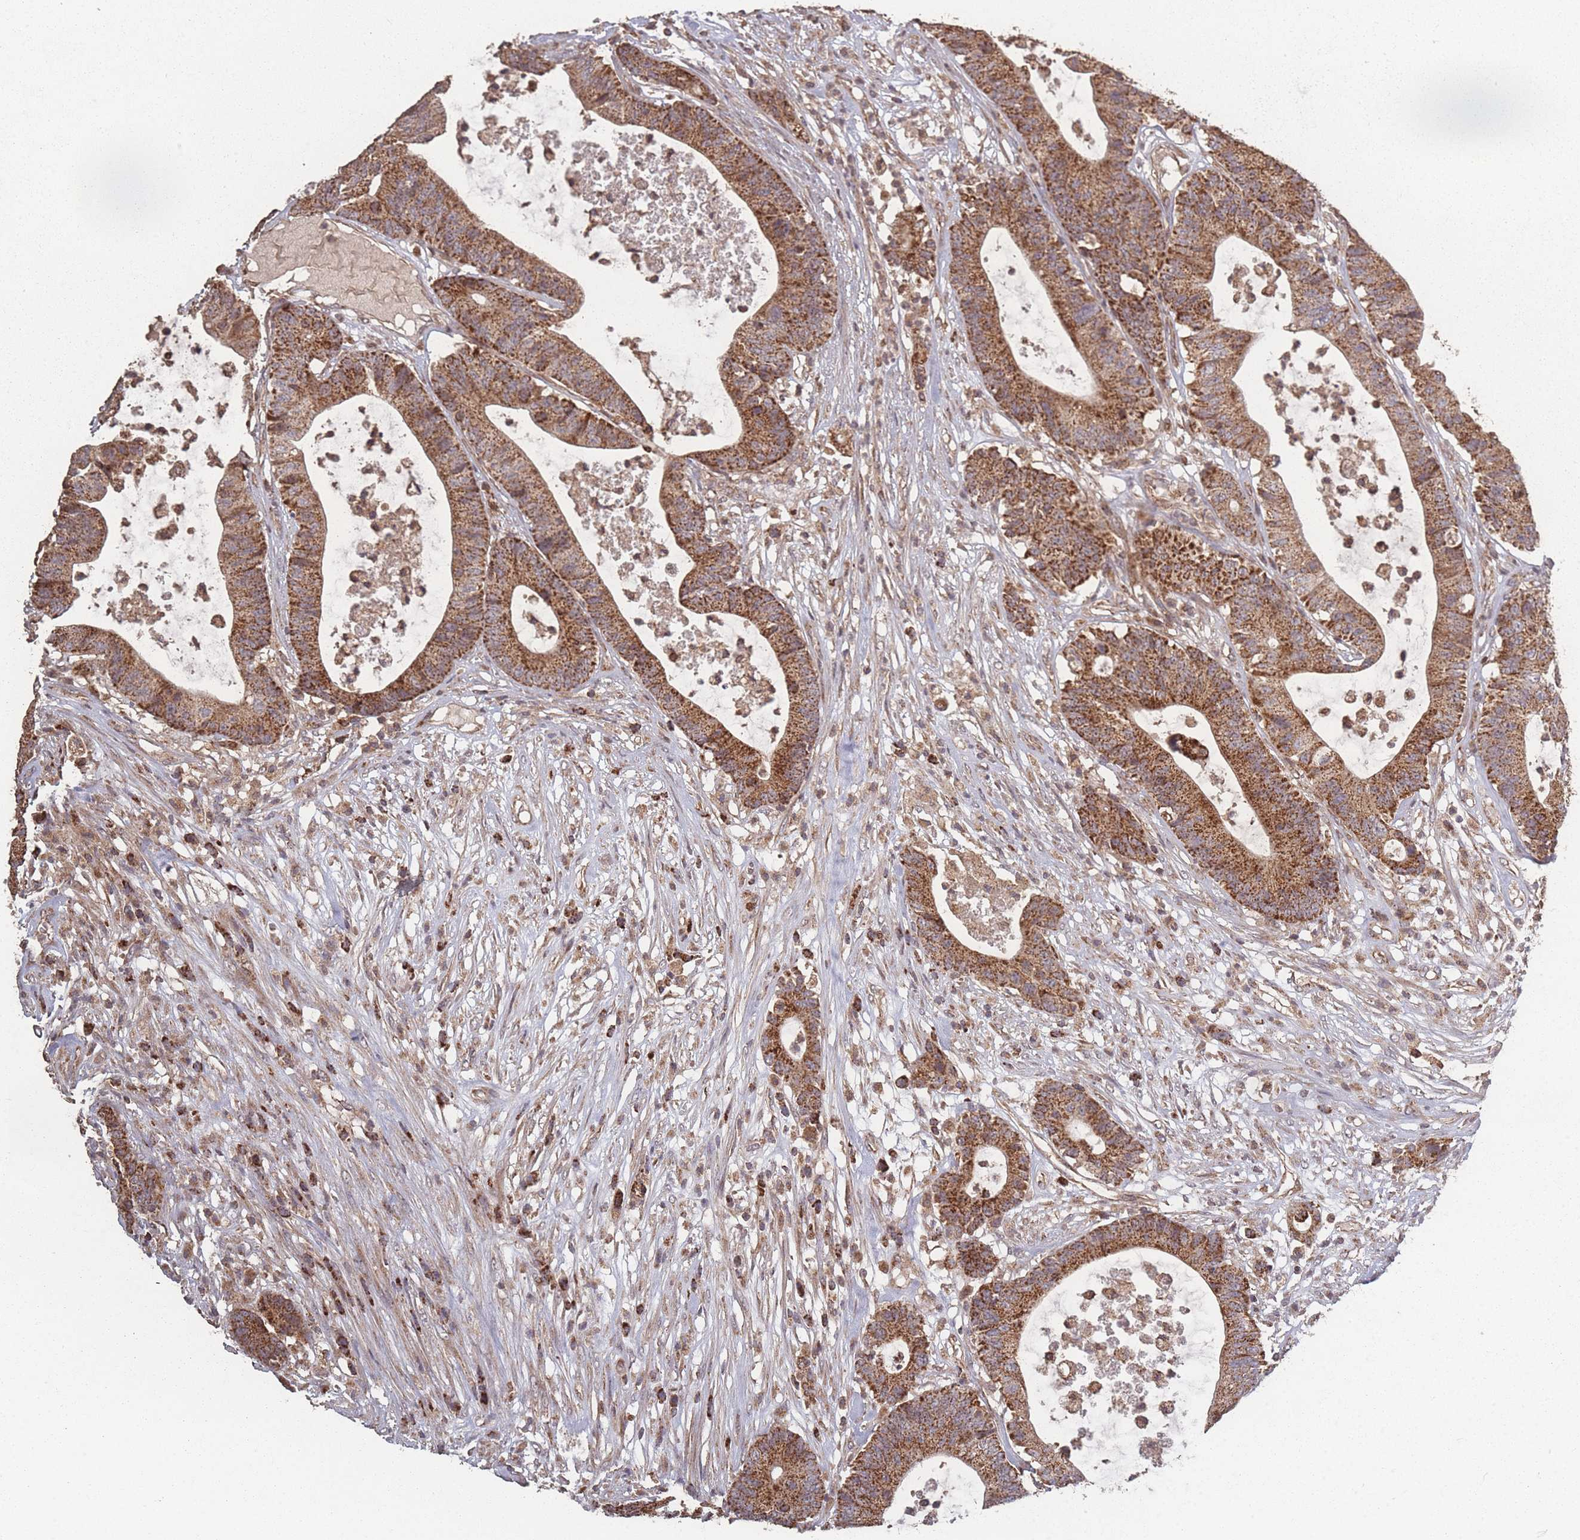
{"staining": {"intensity": "strong", "quantity": ">75%", "location": "cytoplasmic/membranous"}, "tissue": "colorectal cancer", "cell_type": "Tumor cells", "image_type": "cancer", "snomed": [{"axis": "morphology", "description": "Adenocarcinoma, NOS"}, {"axis": "topography", "description": "Colon"}], "caption": "Protein staining of adenocarcinoma (colorectal) tissue demonstrates strong cytoplasmic/membranous staining in approximately >75% of tumor cells.", "gene": "LYRM7", "patient": {"sex": "female", "age": 84}}